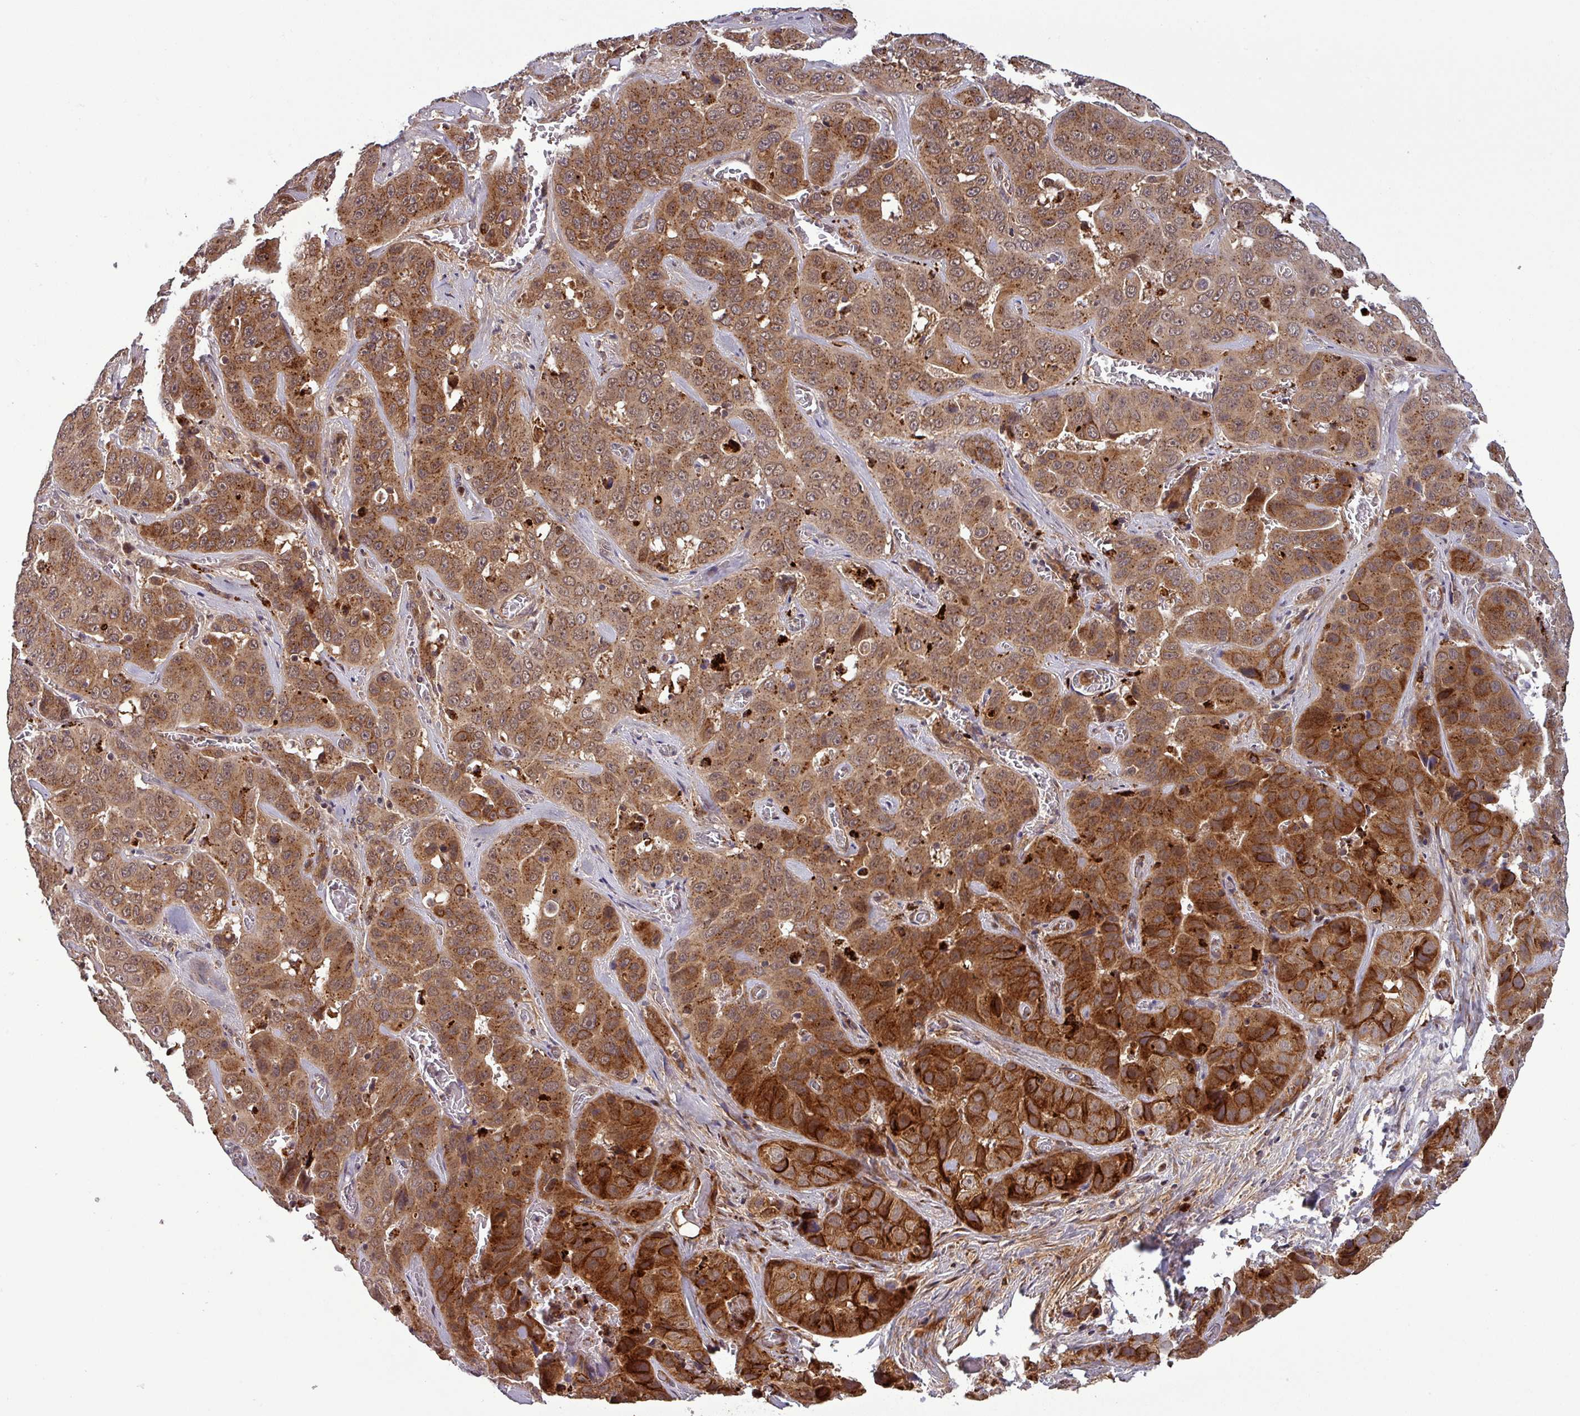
{"staining": {"intensity": "strong", "quantity": ">75%", "location": "cytoplasmic/membranous,nuclear"}, "tissue": "liver cancer", "cell_type": "Tumor cells", "image_type": "cancer", "snomed": [{"axis": "morphology", "description": "Cholangiocarcinoma"}, {"axis": "topography", "description": "Liver"}], "caption": "Human liver cancer stained with a protein marker displays strong staining in tumor cells.", "gene": "PUS1", "patient": {"sex": "female", "age": 52}}